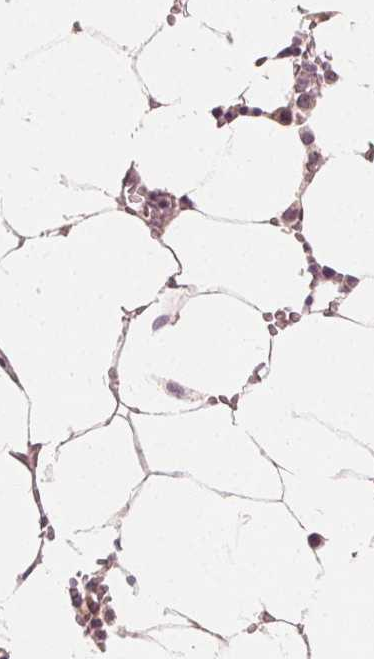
{"staining": {"intensity": "negative", "quantity": "none", "location": "none"}, "tissue": "bone marrow", "cell_type": "Hematopoietic cells", "image_type": "normal", "snomed": [{"axis": "morphology", "description": "Normal tissue, NOS"}, {"axis": "topography", "description": "Bone marrow"}], "caption": "The micrograph shows no significant positivity in hematopoietic cells of bone marrow.", "gene": "SNX12", "patient": {"sex": "female", "age": 52}}